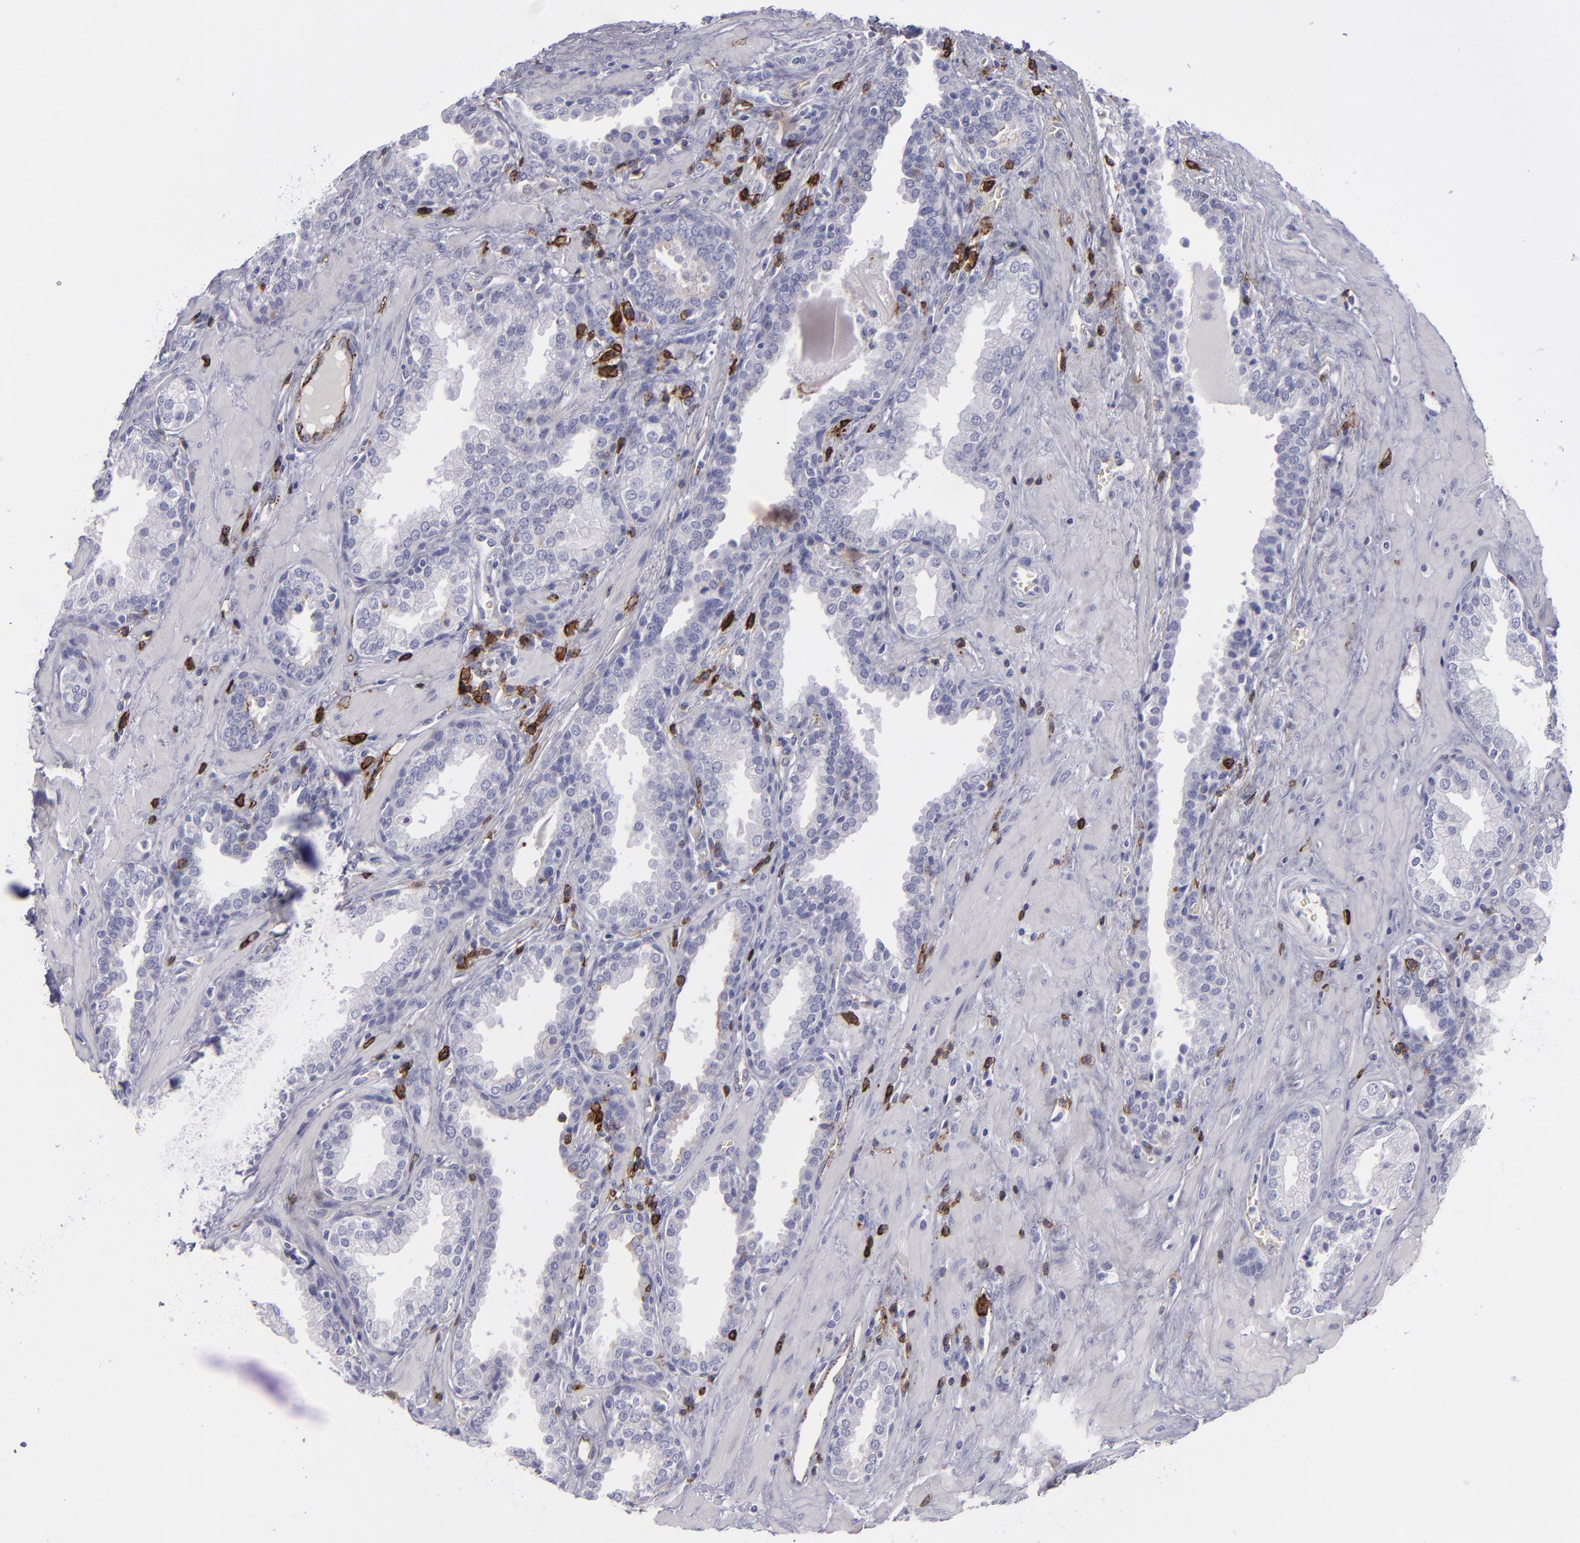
{"staining": {"intensity": "negative", "quantity": "none", "location": "none"}, "tissue": "prostate", "cell_type": "Glandular cells", "image_type": "normal", "snomed": [{"axis": "morphology", "description": "Normal tissue, NOS"}, {"axis": "topography", "description": "Prostate"}], "caption": "Glandular cells show no significant positivity in benign prostate. Brightfield microscopy of immunohistochemistry (IHC) stained with DAB (3,3'-diaminobenzidine) (brown) and hematoxylin (blue), captured at high magnification.", "gene": "CD27", "patient": {"sex": "male", "age": 51}}